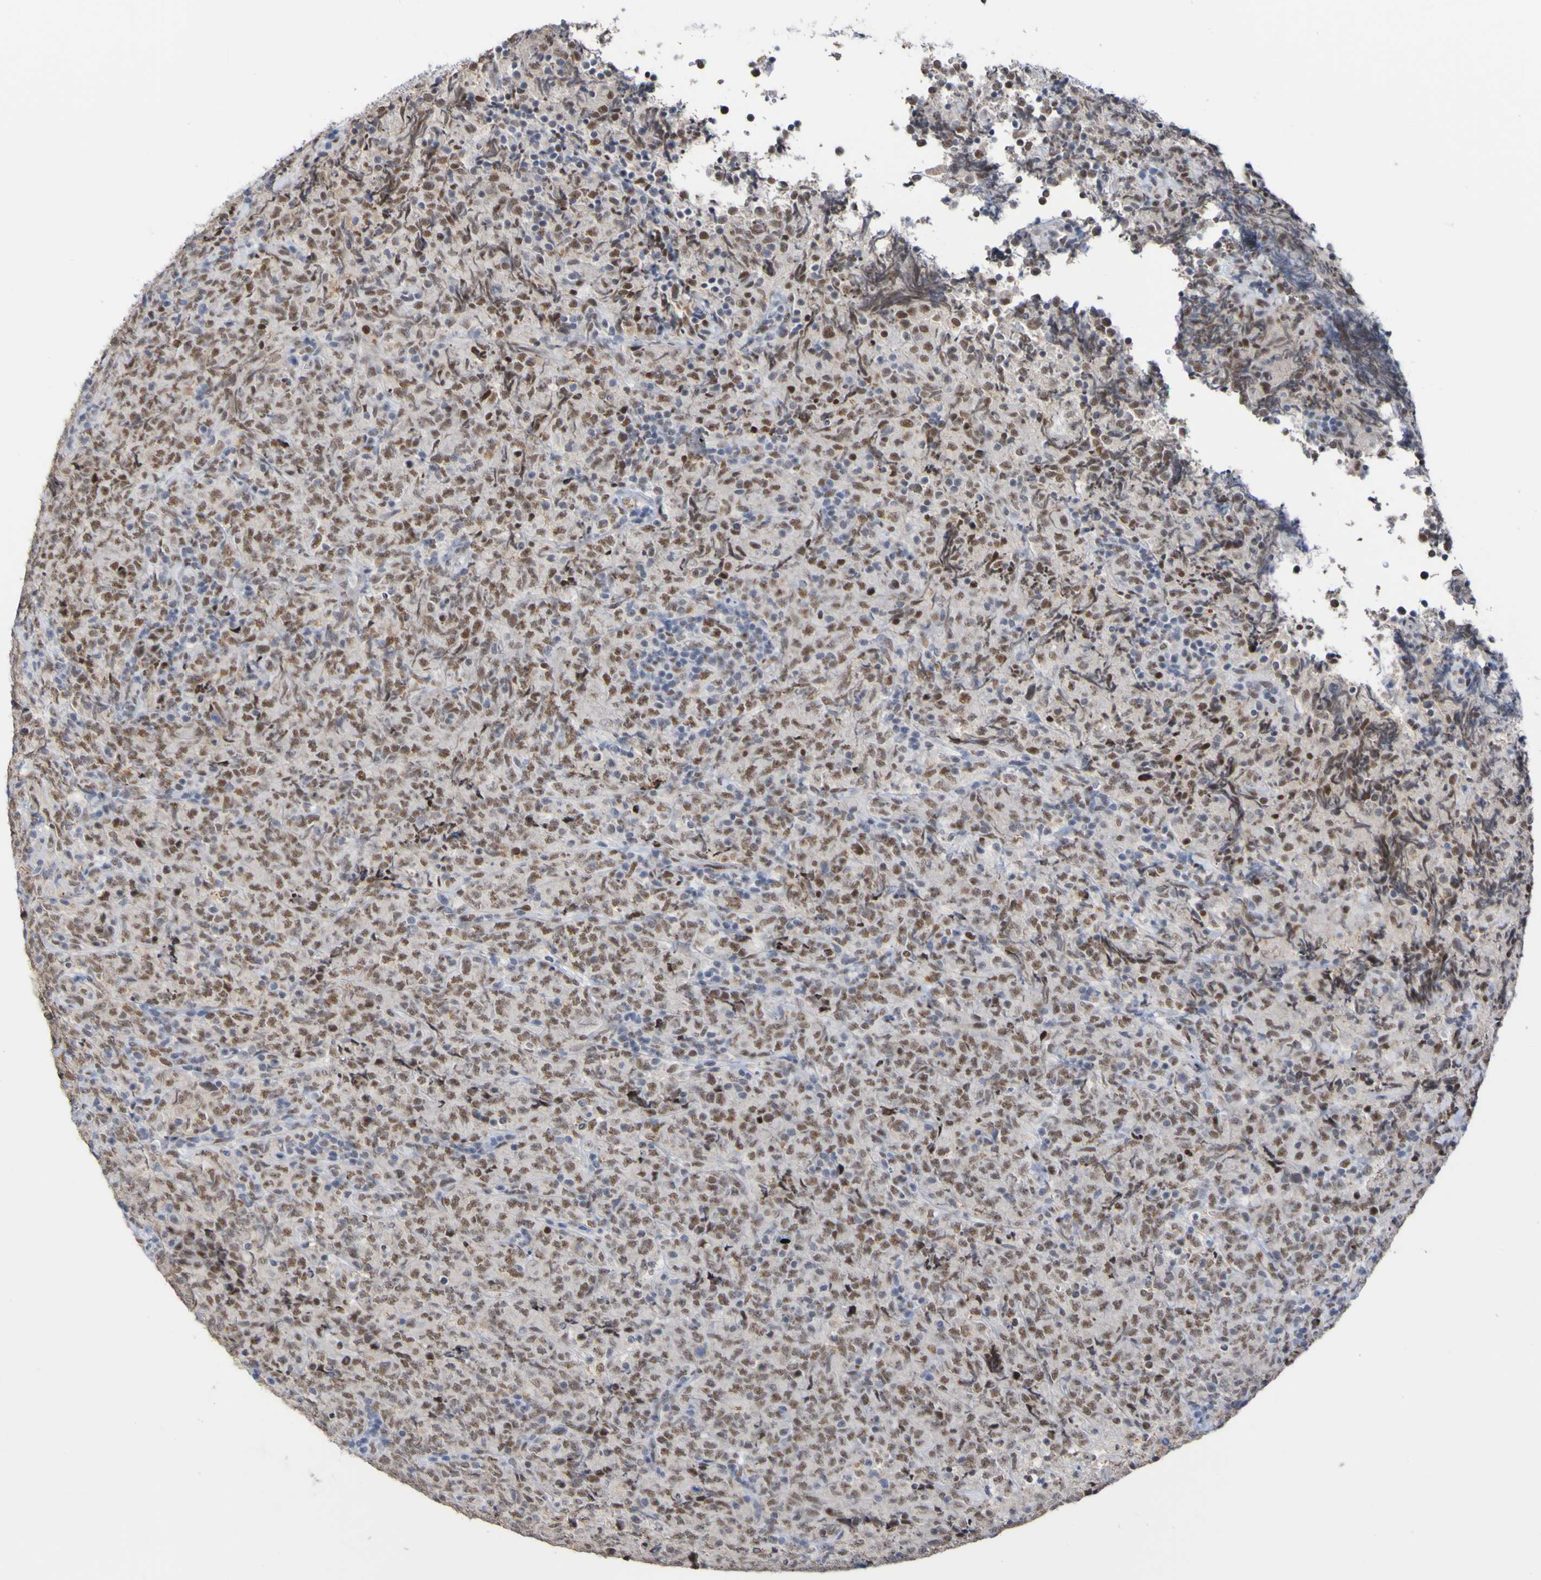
{"staining": {"intensity": "moderate", "quantity": "25%-75%", "location": "cytoplasmic/membranous,nuclear"}, "tissue": "lymphoma", "cell_type": "Tumor cells", "image_type": "cancer", "snomed": [{"axis": "morphology", "description": "Malignant lymphoma, non-Hodgkin's type, High grade"}, {"axis": "topography", "description": "Tonsil"}], "caption": "This image shows immunohistochemistry (IHC) staining of lymphoma, with medium moderate cytoplasmic/membranous and nuclear expression in about 25%-75% of tumor cells.", "gene": "CDC5L", "patient": {"sex": "female", "age": 36}}